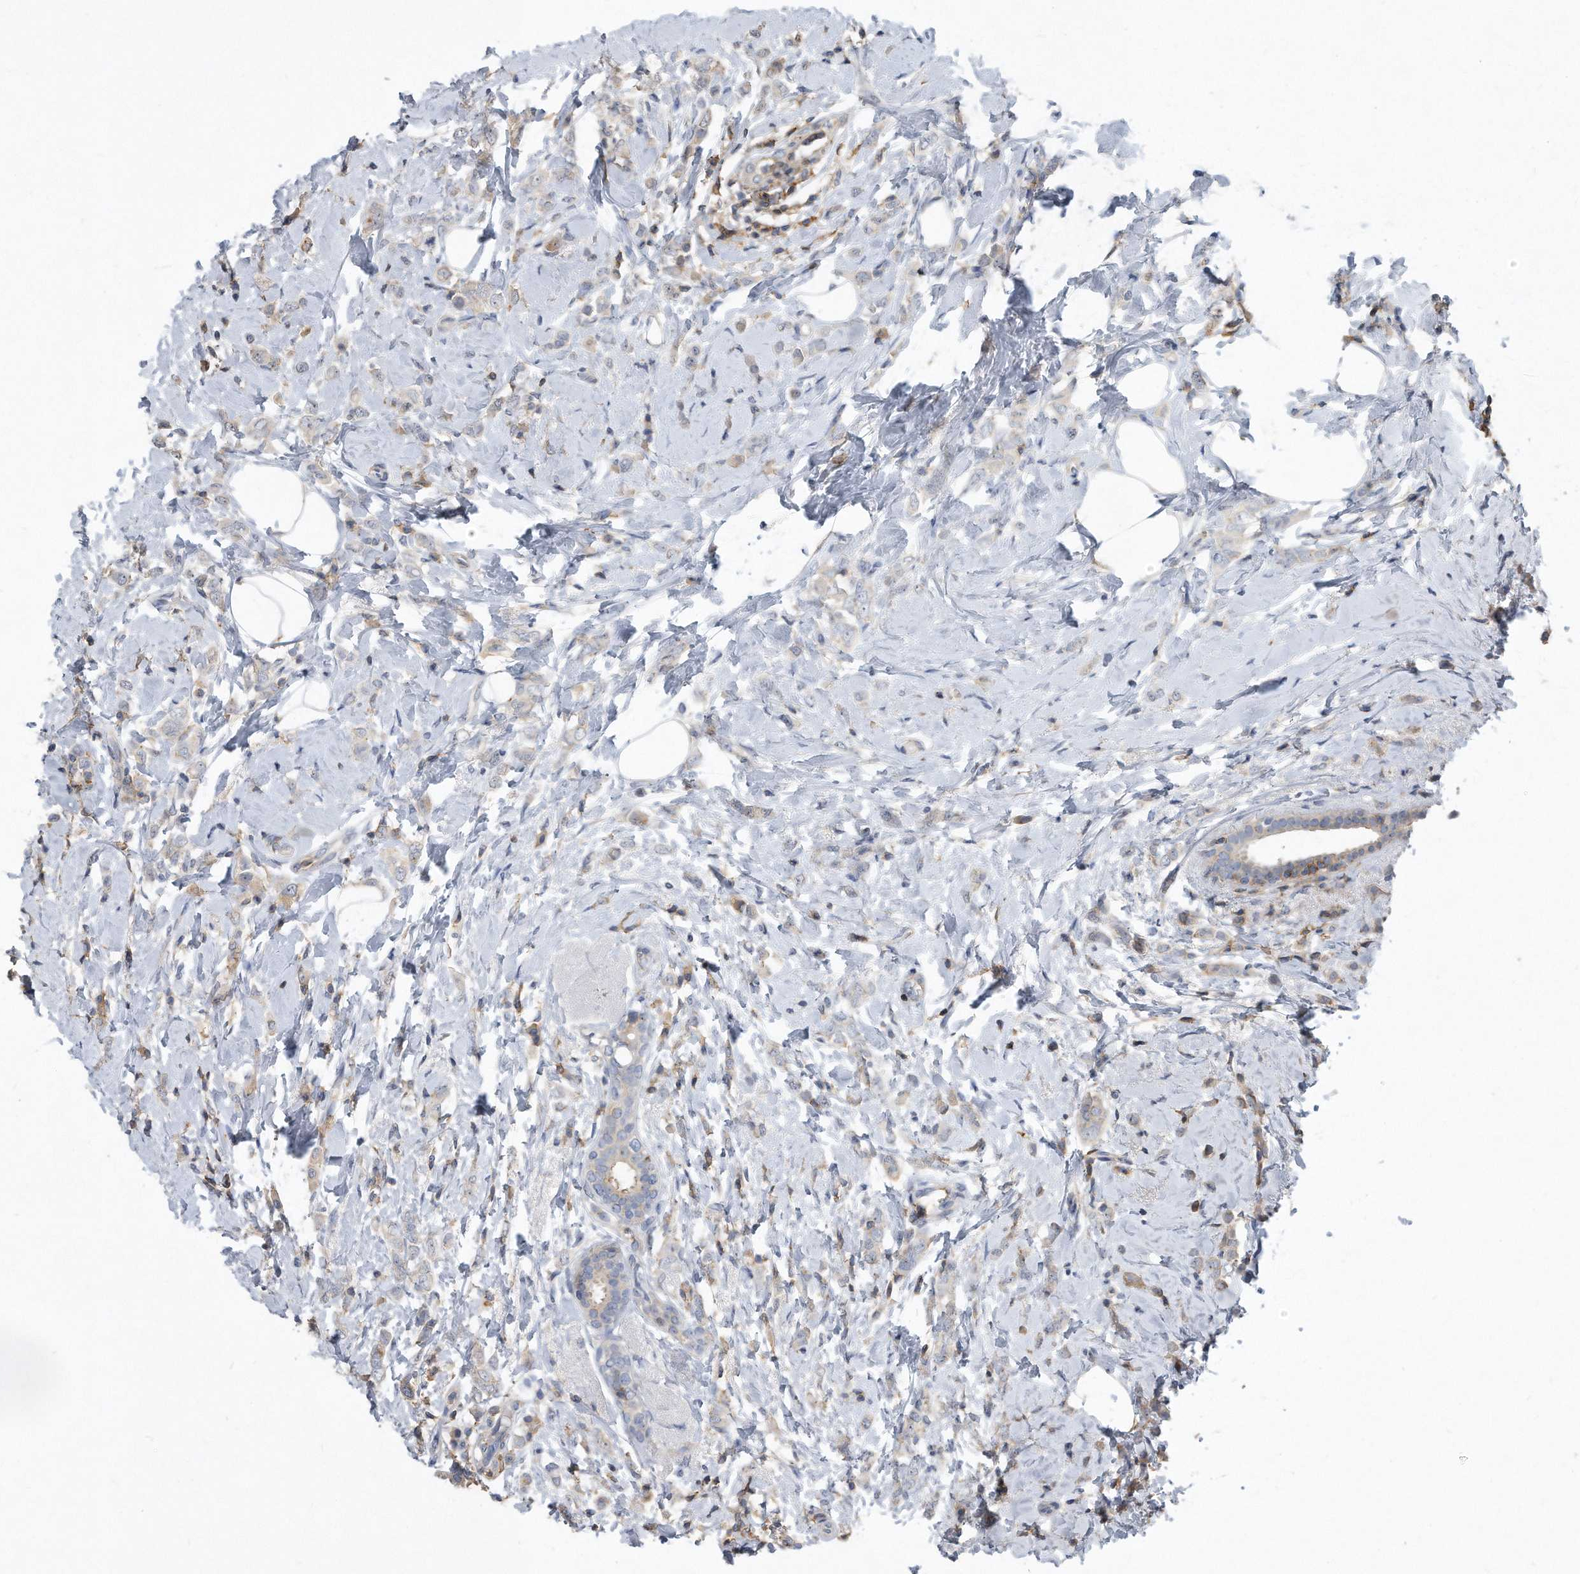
{"staining": {"intensity": "weak", "quantity": "<25%", "location": "cytoplasmic/membranous"}, "tissue": "breast cancer", "cell_type": "Tumor cells", "image_type": "cancer", "snomed": [{"axis": "morphology", "description": "Lobular carcinoma"}, {"axis": "topography", "description": "Breast"}], "caption": "High magnification brightfield microscopy of breast cancer (lobular carcinoma) stained with DAB (brown) and counterstained with hematoxylin (blue): tumor cells show no significant staining. (Brightfield microscopy of DAB (3,3'-diaminobenzidine) immunohistochemistry at high magnification).", "gene": "PGBD2", "patient": {"sex": "female", "age": 47}}